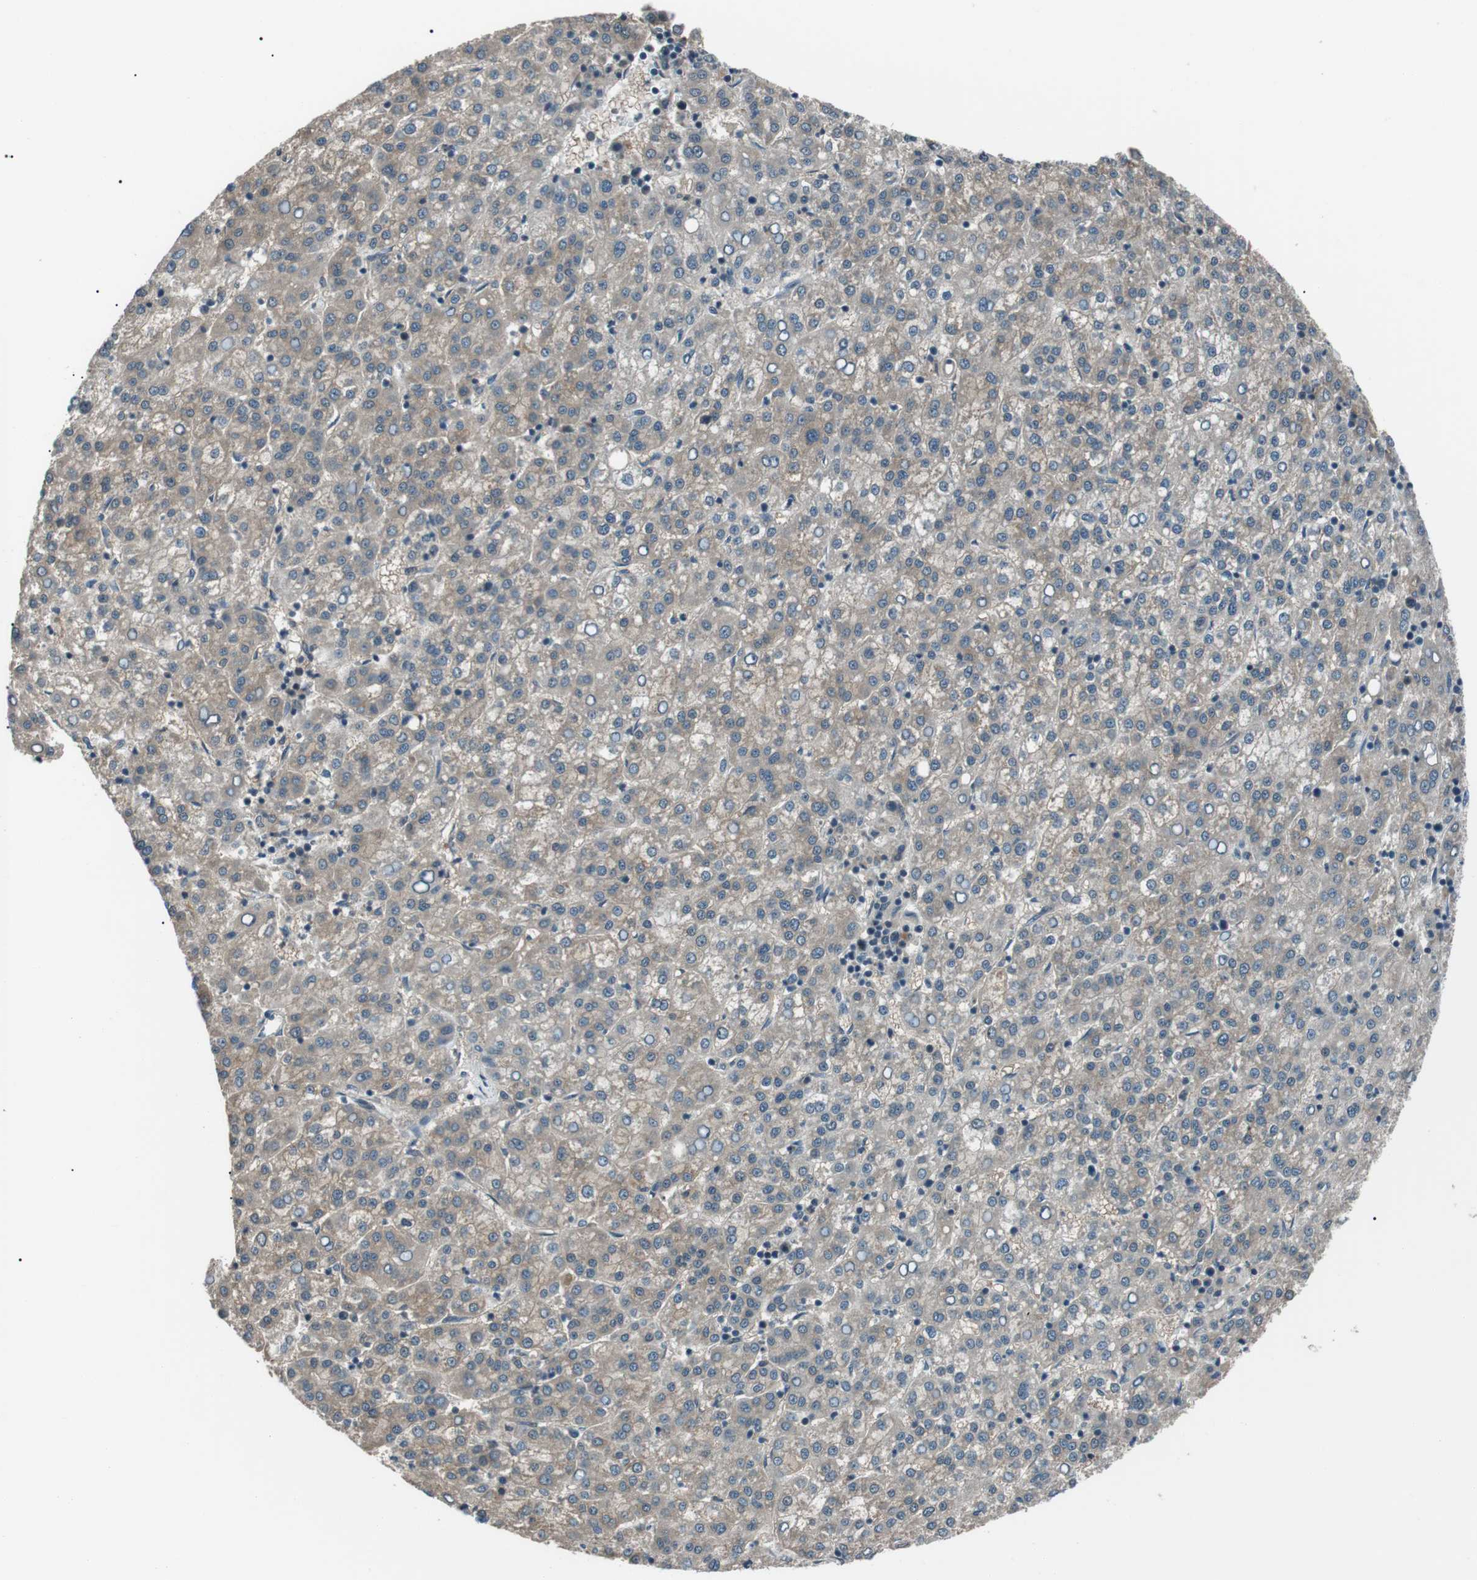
{"staining": {"intensity": "weak", "quantity": "25%-75%", "location": "cytoplasmic/membranous"}, "tissue": "liver cancer", "cell_type": "Tumor cells", "image_type": "cancer", "snomed": [{"axis": "morphology", "description": "Carcinoma, Hepatocellular, NOS"}, {"axis": "topography", "description": "Liver"}], "caption": "Liver hepatocellular carcinoma stained with a protein marker shows weak staining in tumor cells.", "gene": "LRIG2", "patient": {"sex": "female", "age": 58}}